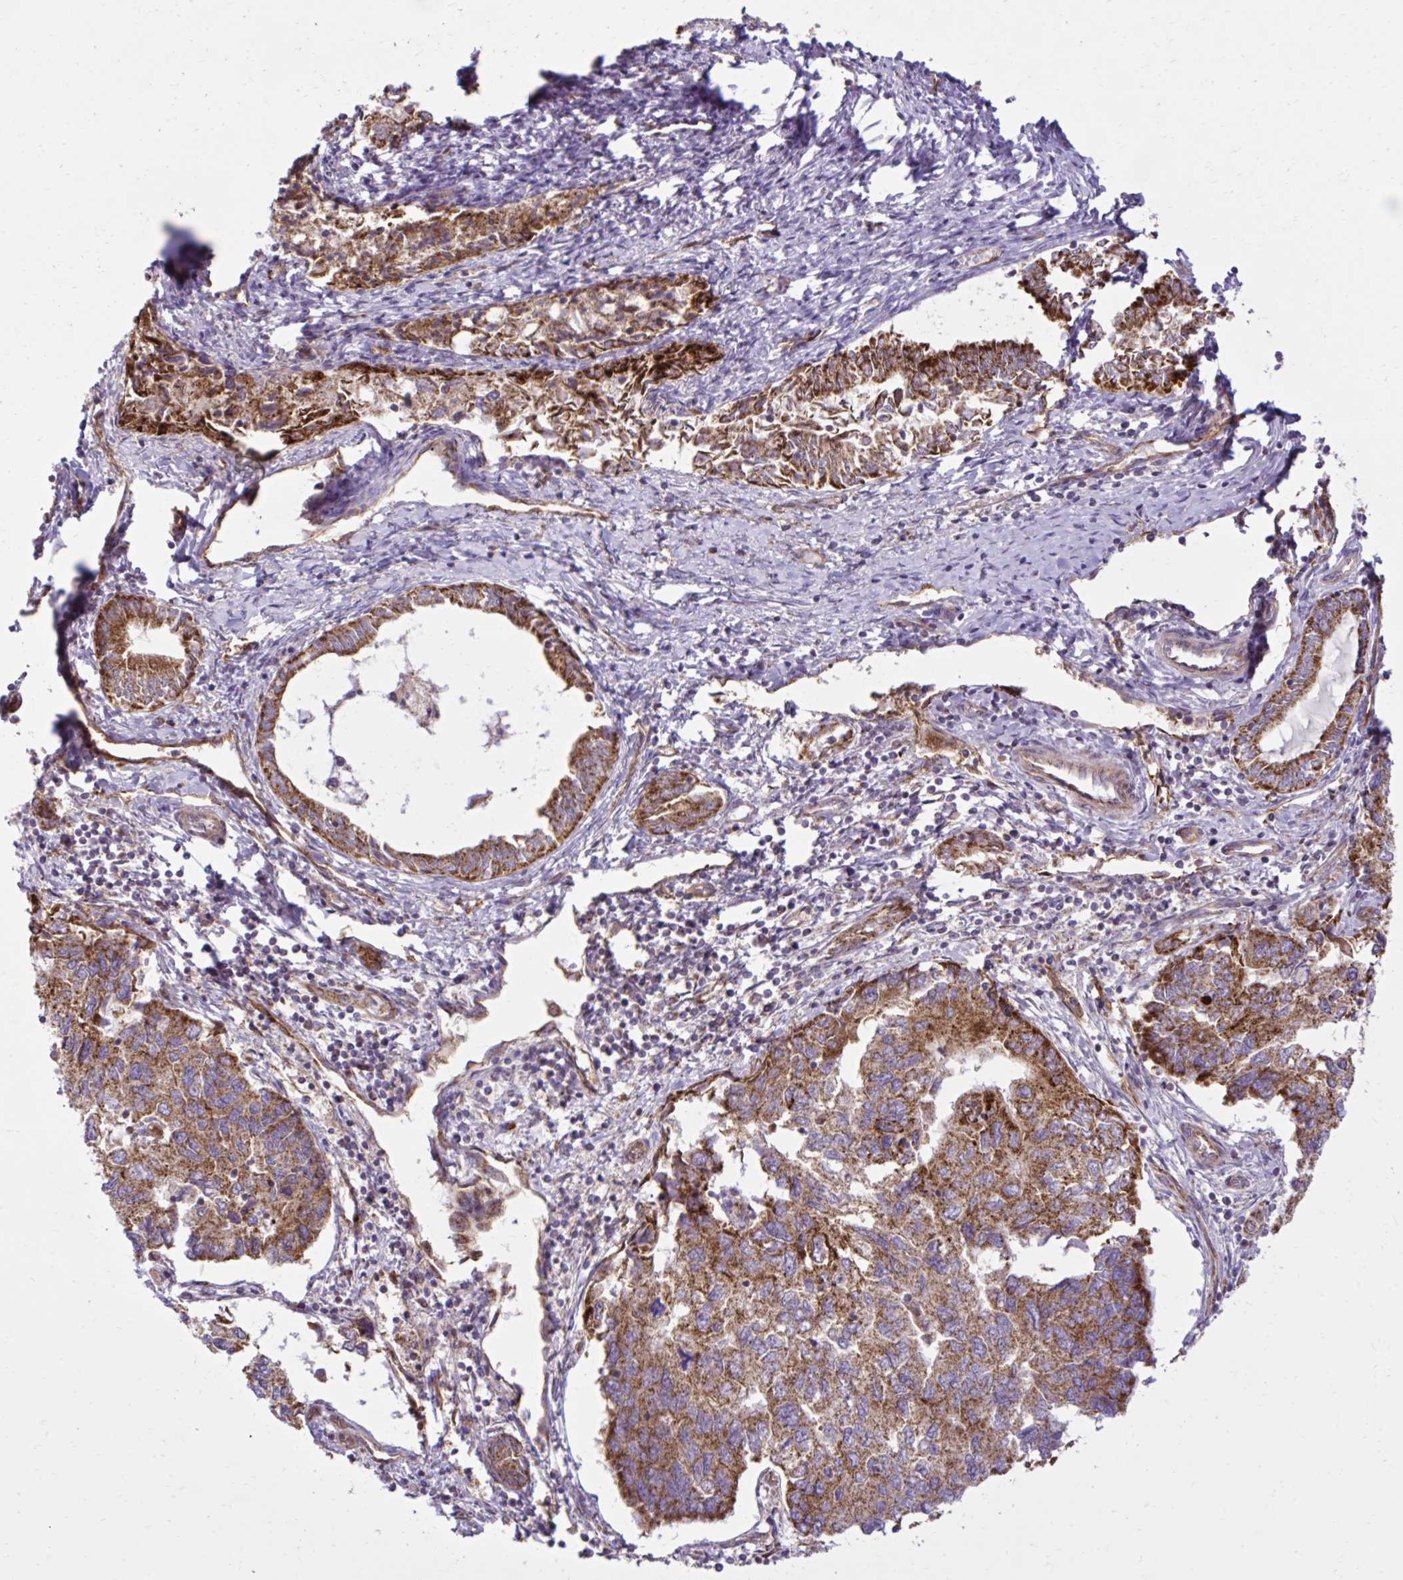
{"staining": {"intensity": "strong", "quantity": ">75%", "location": "cytoplasmic/membranous"}, "tissue": "endometrial cancer", "cell_type": "Tumor cells", "image_type": "cancer", "snomed": [{"axis": "morphology", "description": "Carcinoma, NOS"}, {"axis": "topography", "description": "Uterus"}], "caption": "Carcinoma (endometrial) stained for a protein (brown) demonstrates strong cytoplasmic/membranous positive positivity in about >75% of tumor cells.", "gene": "LIMS1", "patient": {"sex": "female", "age": 76}}